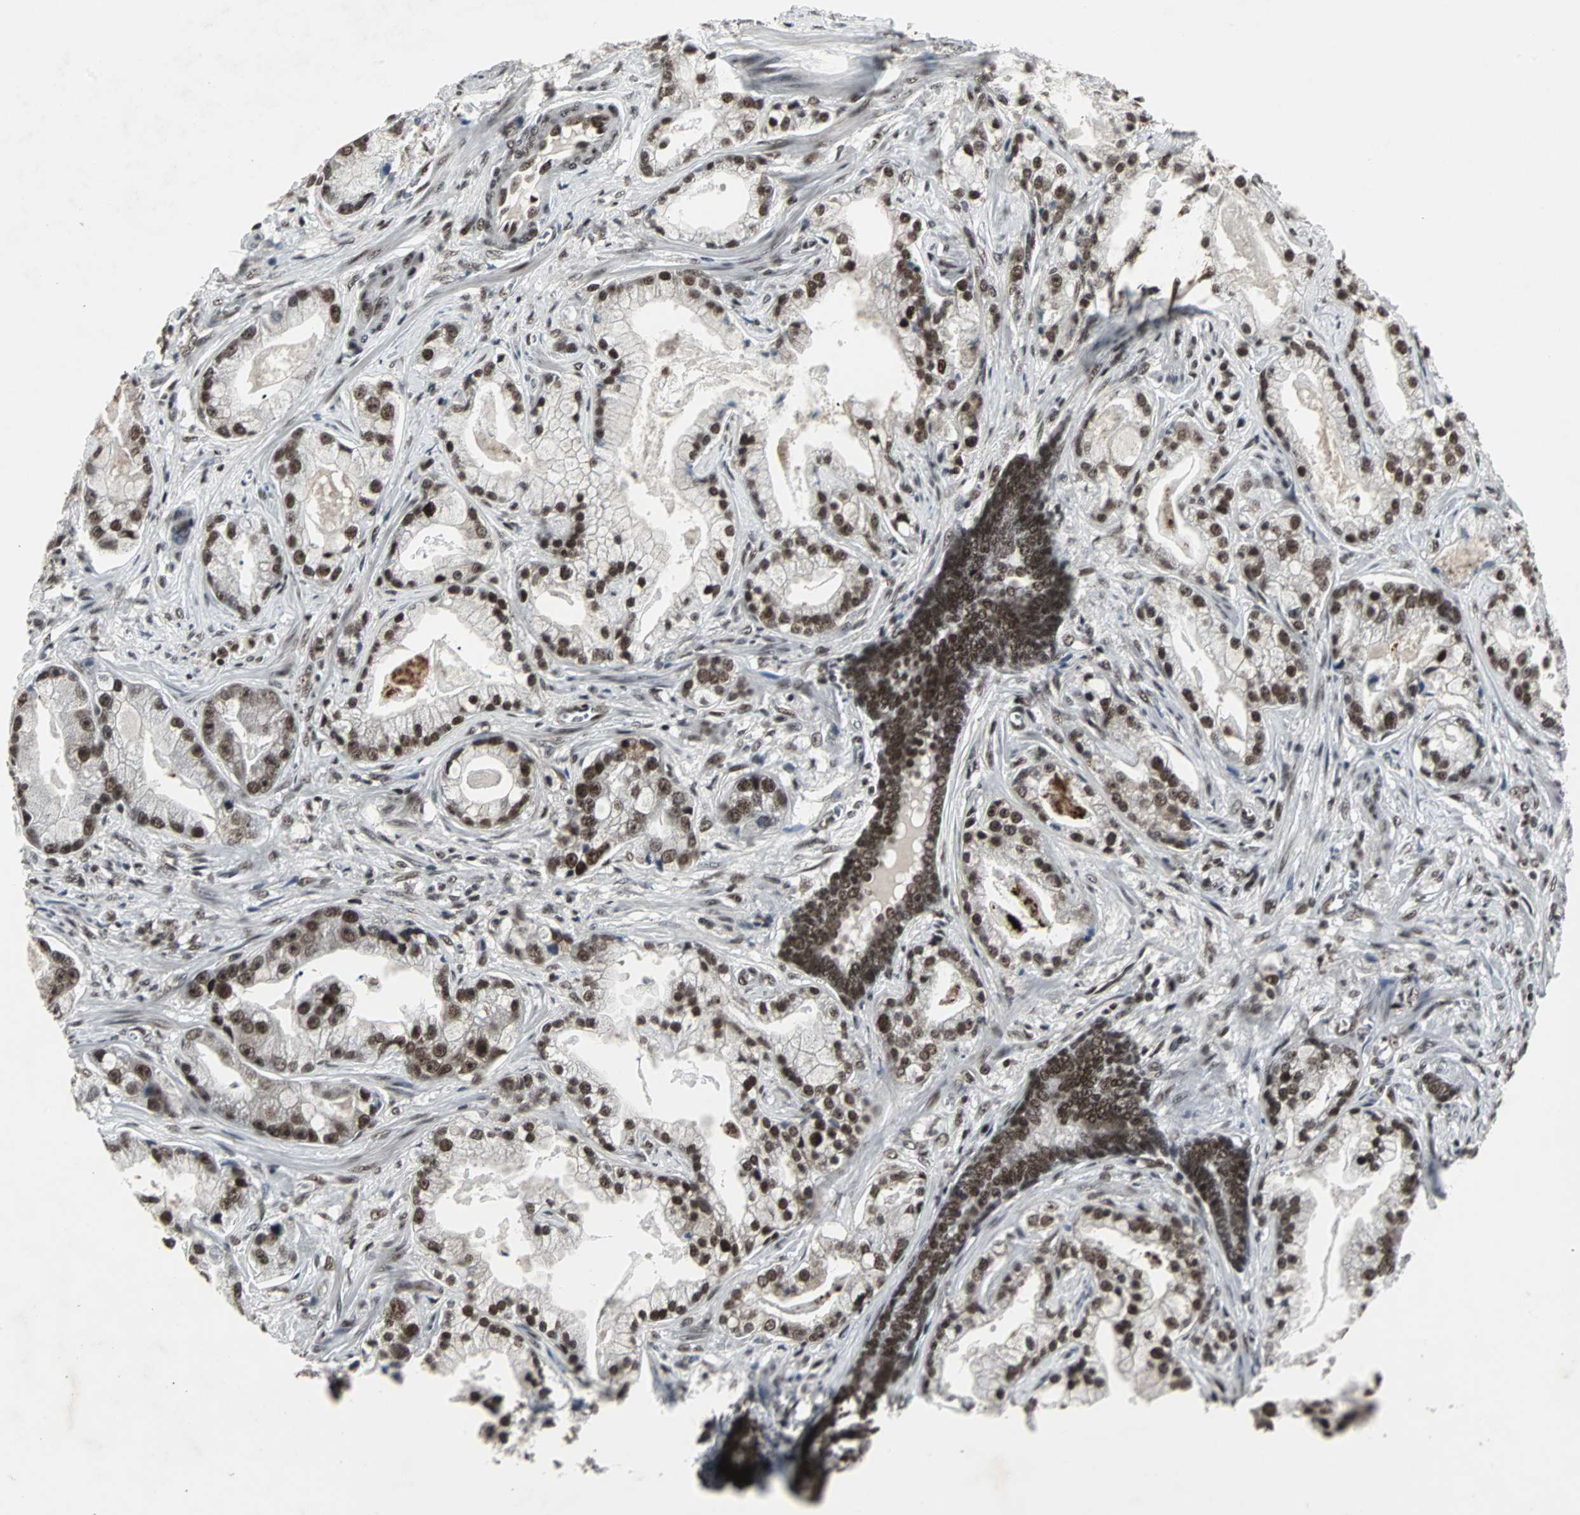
{"staining": {"intensity": "moderate", "quantity": ">75%", "location": "nuclear"}, "tissue": "prostate cancer", "cell_type": "Tumor cells", "image_type": "cancer", "snomed": [{"axis": "morphology", "description": "Adenocarcinoma, Low grade"}, {"axis": "topography", "description": "Prostate"}], "caption": "Protein expression analysis of adenocarcinoma (low-grade) (prostate) displays moderate nuclear staining in about >75% of tumor cells. Ihc stains the protein in brown and the nuclei are stained blue.", "gene": "PNKP", "patient": {"sex": "male", "age": 59}}